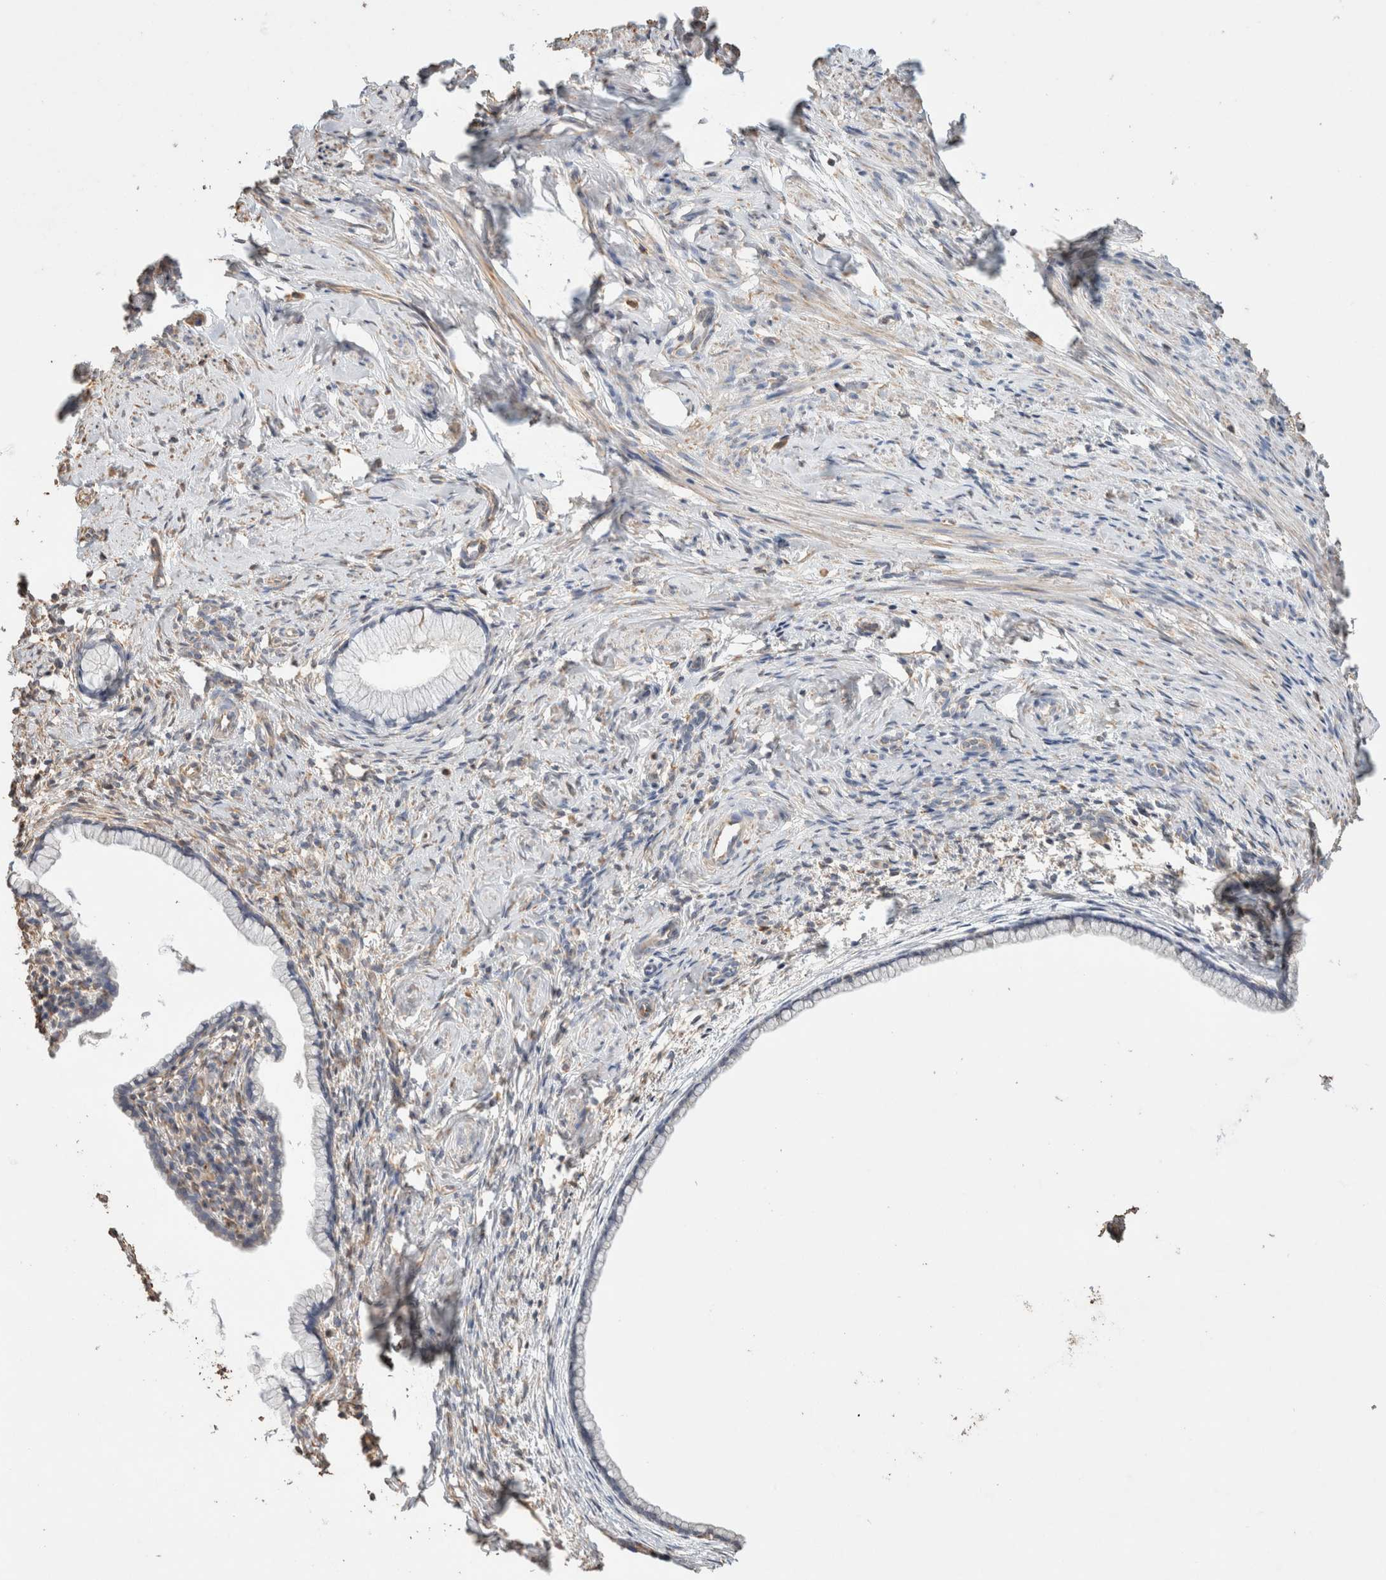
{"staining": {"intensity": "negative", "quantity": "none", "location": "none"}, "tissue": "cervix", "cell_type": "Glandular cells", "image_type": "normal", "snomed": [{"axis": "morphology", "description": "Normal tissue, NOS"}, {"axis": "topography", "description": "Cervix"}], "caption": "Immunohistochemistry of unremarkable human cervix displays no staining in glandular cells.", "gene": "PROS1", "patient": {"sex": "female", "age": 75}}